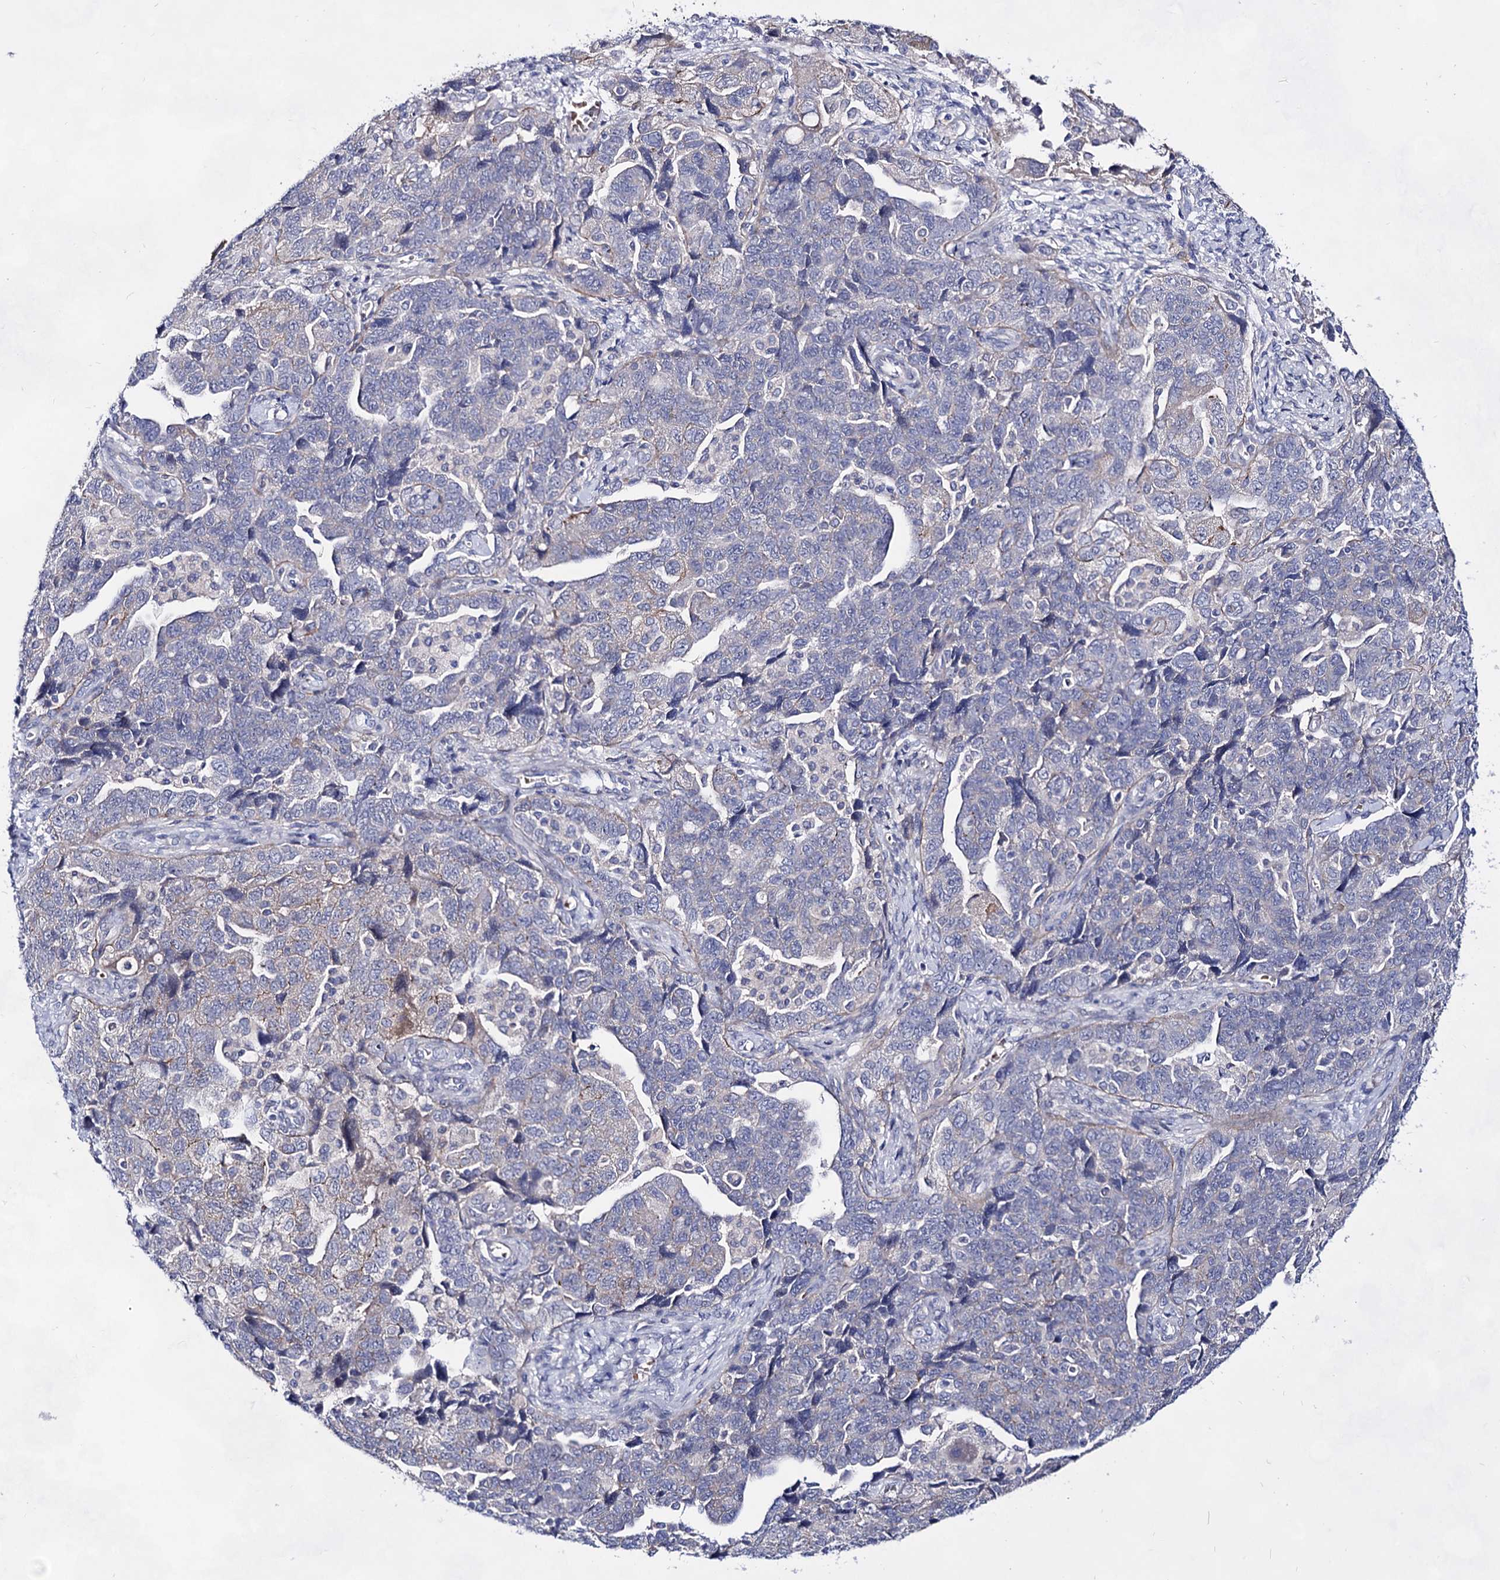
{"staining": {"intensity": "weak", "quantity": "25%-75%", "location": "cytoplasmic/membranous"}, "tissue": "ovarian cancer", "cell_type": "Tumor cells", "image_type": "cancer", "snomed": [{"axis": "morphology", "description": "Carcinoma, NOS"}, {"axis": "morphology", "description": "Cystadenocarcinoma, serous, NOS"}, {"axis": "topography", "description": "Ovary"}], "caption": "High-magnification brightfield microscopy of ovarian cancer stained with DAB (3,3'-diaminobenzidine) (brown) and counterstained with hematoxylin (blue). tumor cells exhibit weak cytoplasmic/membranous expression is appreciated in approximately25%-75% of cells. (Stains: DAB (3,3'-diaminobenzidine) in brown, nuclei in blue, Microscopy: brightfield microscopy at high magnification).", "gene": "PLIN1", "patient": {"sex": "female", "age": 69}}